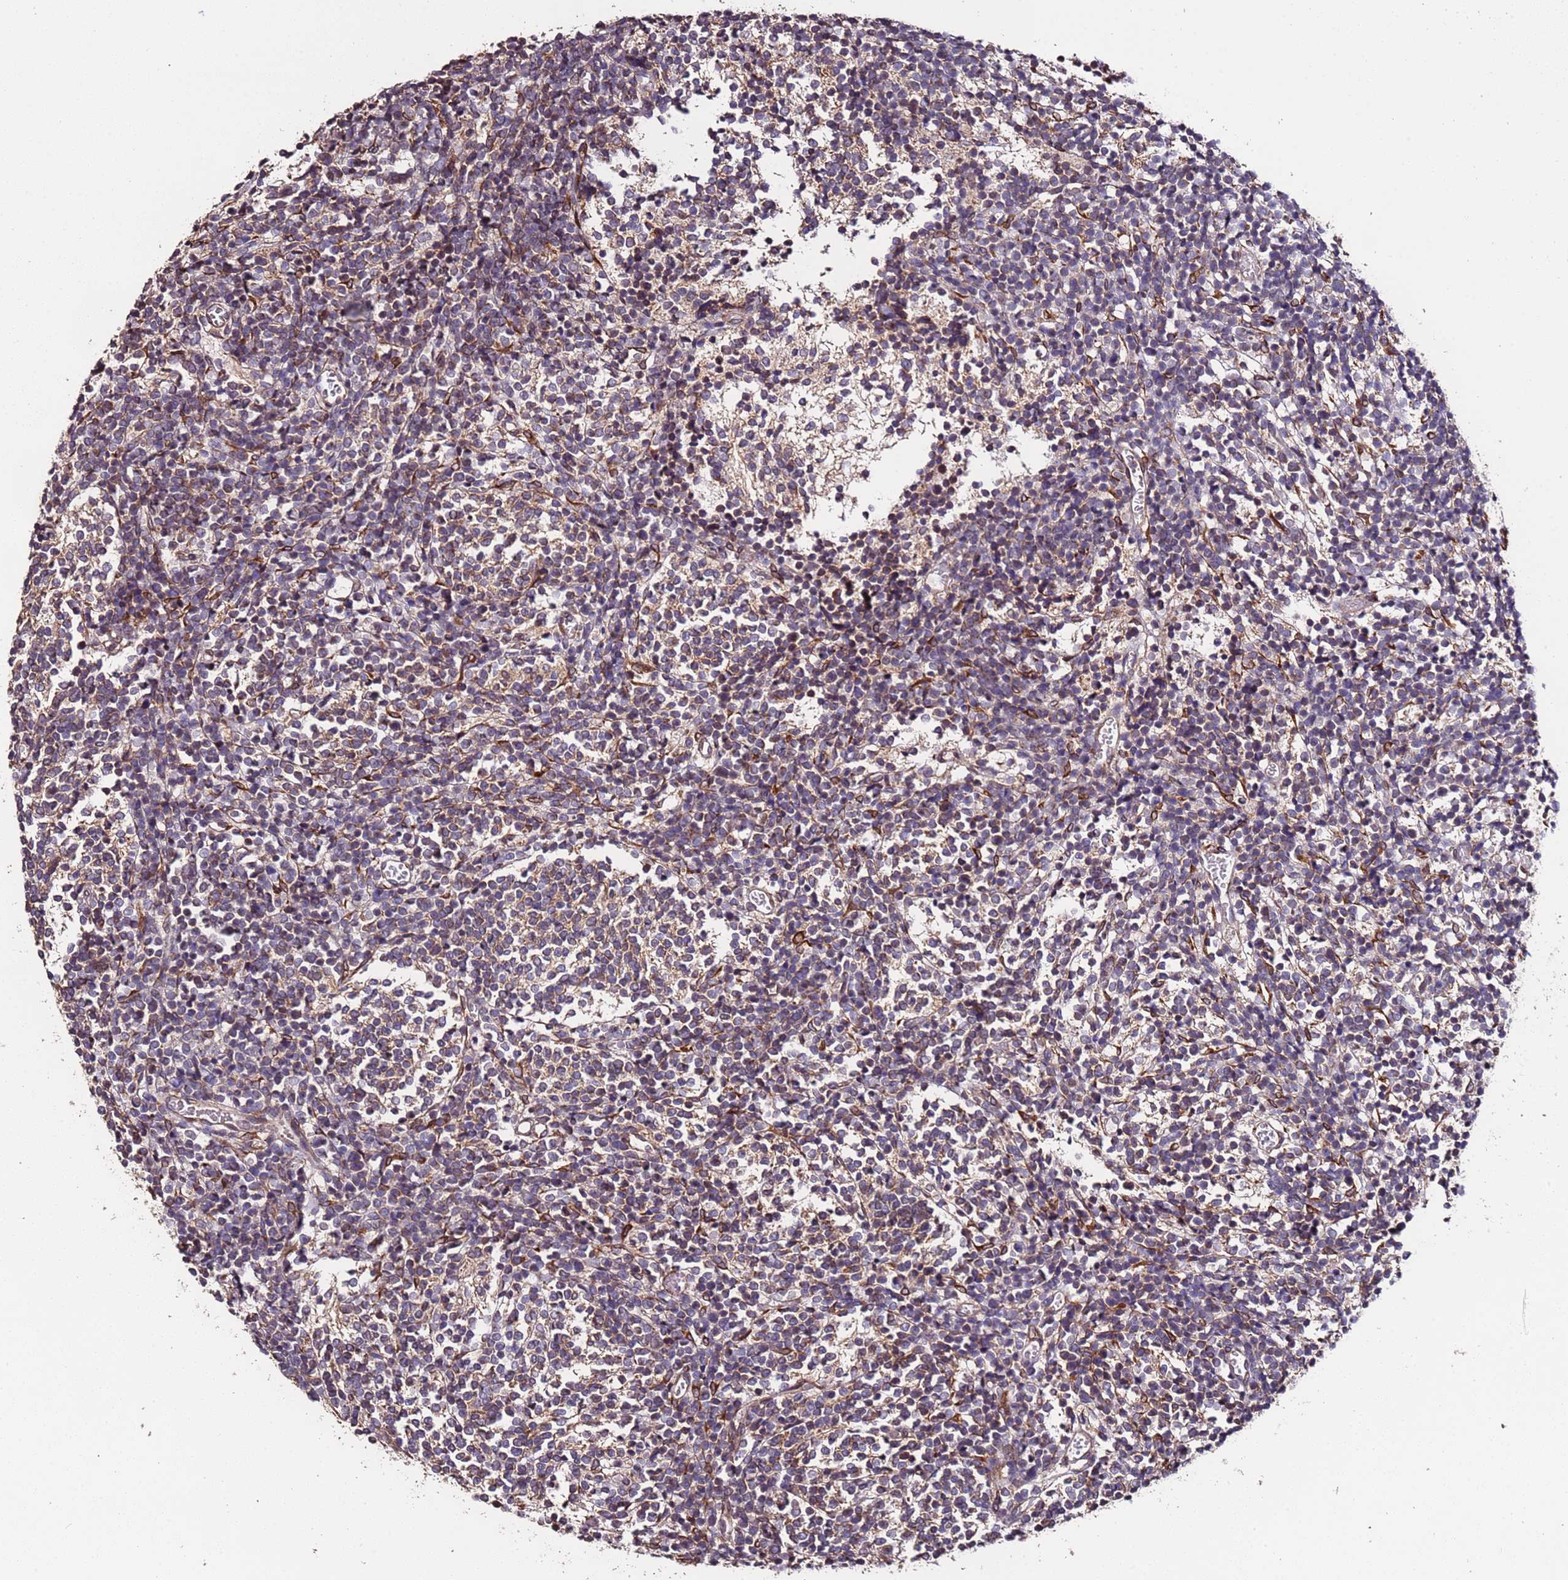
{"staining": {"intensity": "weak", "quantity": "<25%", "location": "cytoplasmic/membranous"}, "tissue": "glioma", "cell_type": "Tumor cells", "image_type": "cancer", "snomed": [{"axis": "morphology", "description": "Glioma, malignant, Low grade"}, {"axis": "topography", "description": "Brain"}], "caption": "Immunohistochemistry image of neoplastic tissue: human malignant glioma (low-grade) stained with DAB (3,3'-diaminobenzidine) displays no significant protein staining in tumor cells.", "gene": "SLC41A3", "patient": {"sex": "female", "age": 1}}